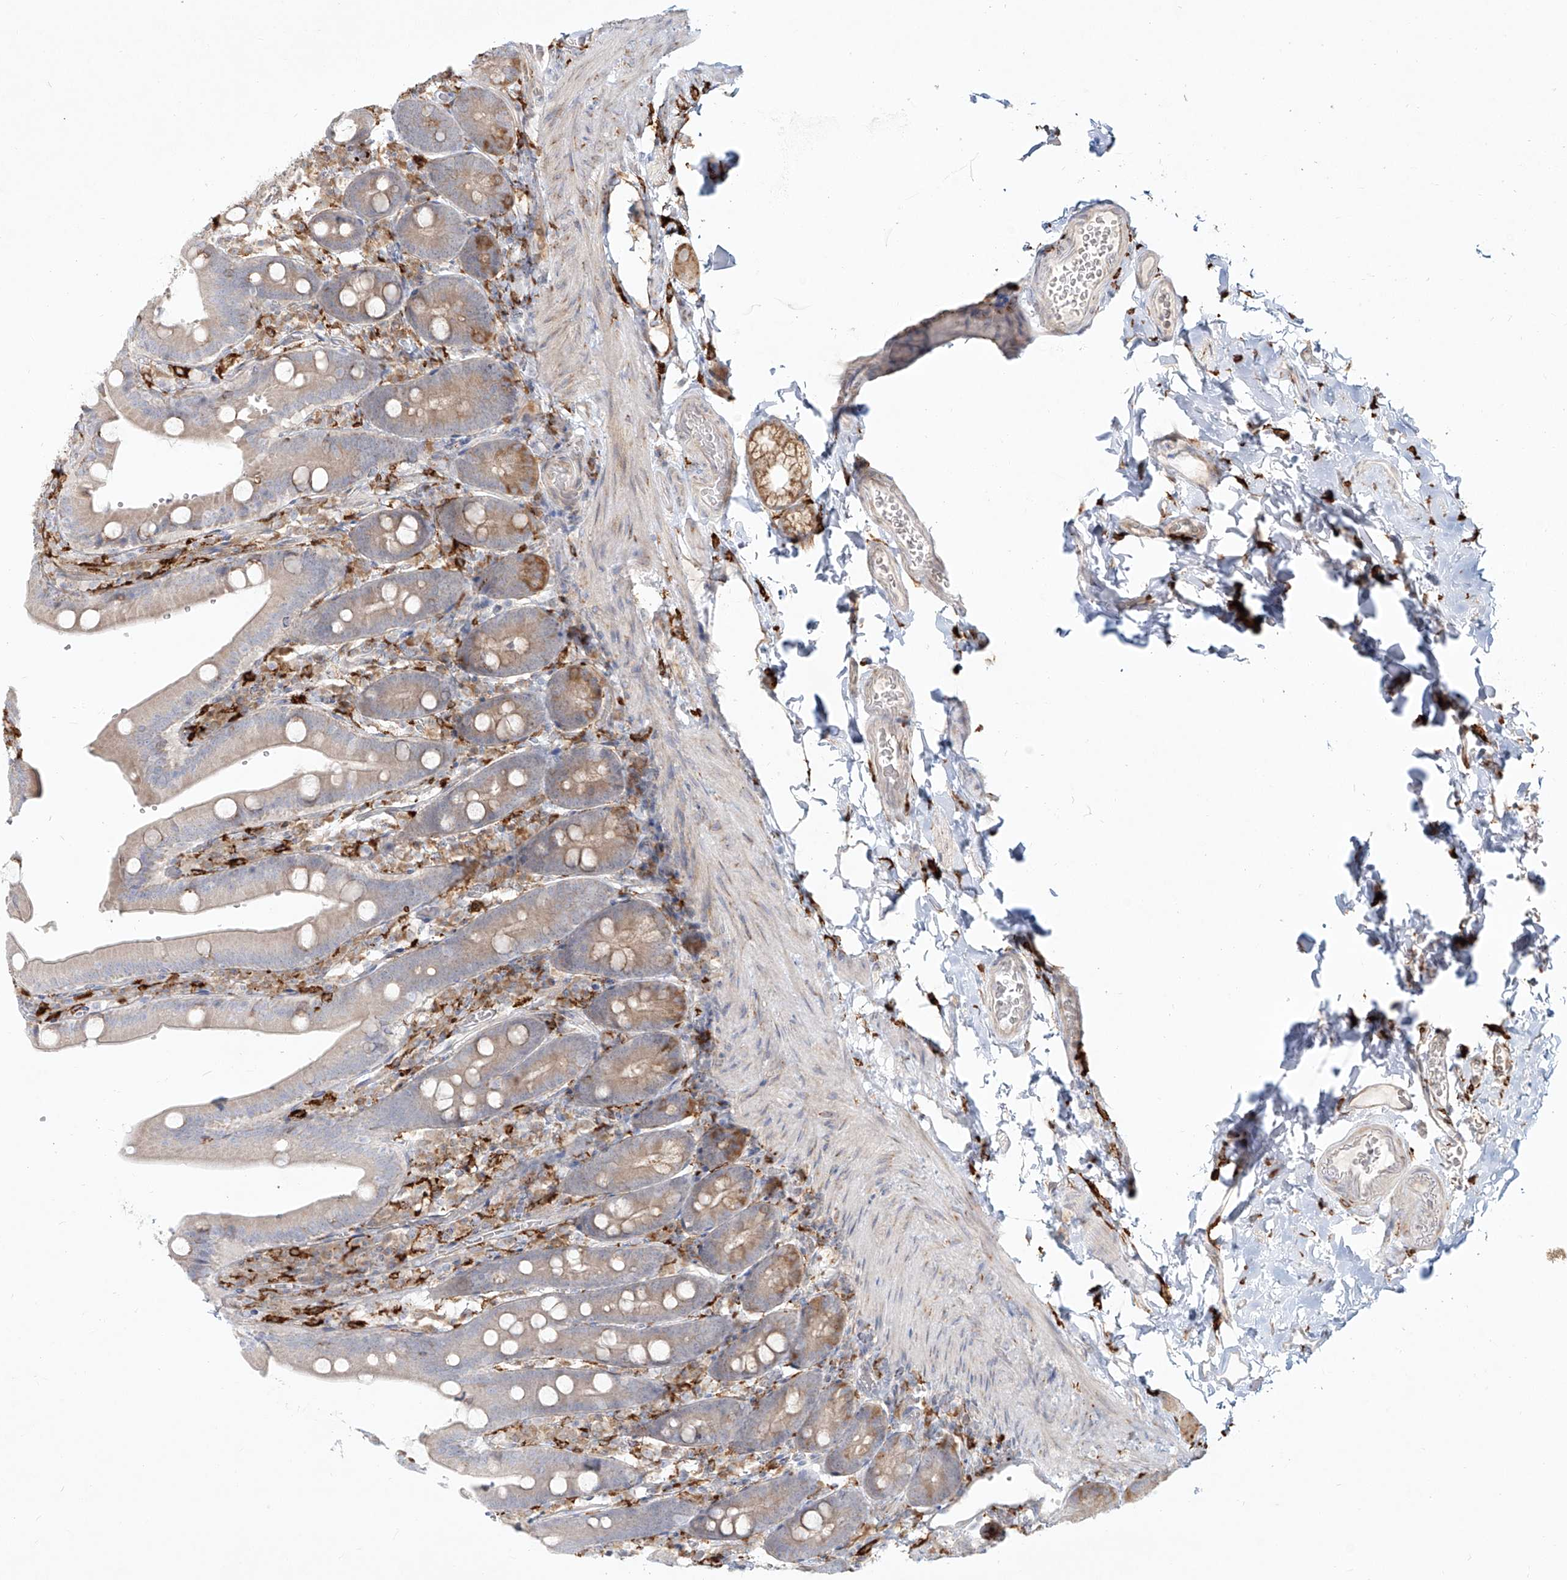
{"staining": {"intensity": "moderate", "quantity": "<25%", "location": "cytoplasmic/membranous"}, "tissue": "duodenum", "cell_type": "Glandular cells", "image_type": "normal", "snomed": [{"axis": "morphology", "description": "Normal tissue, NOS"}, {"axis": "topography", "description": "Duodenum"}], "caption": "Unremarkable duodenum exhibits moderate cytoplasmic/membranous staining in about <25% of glandular cells, visualized by immunohistochemistry.", "gene": "CD209", "patient": {"sex": "female", "age": 62}}